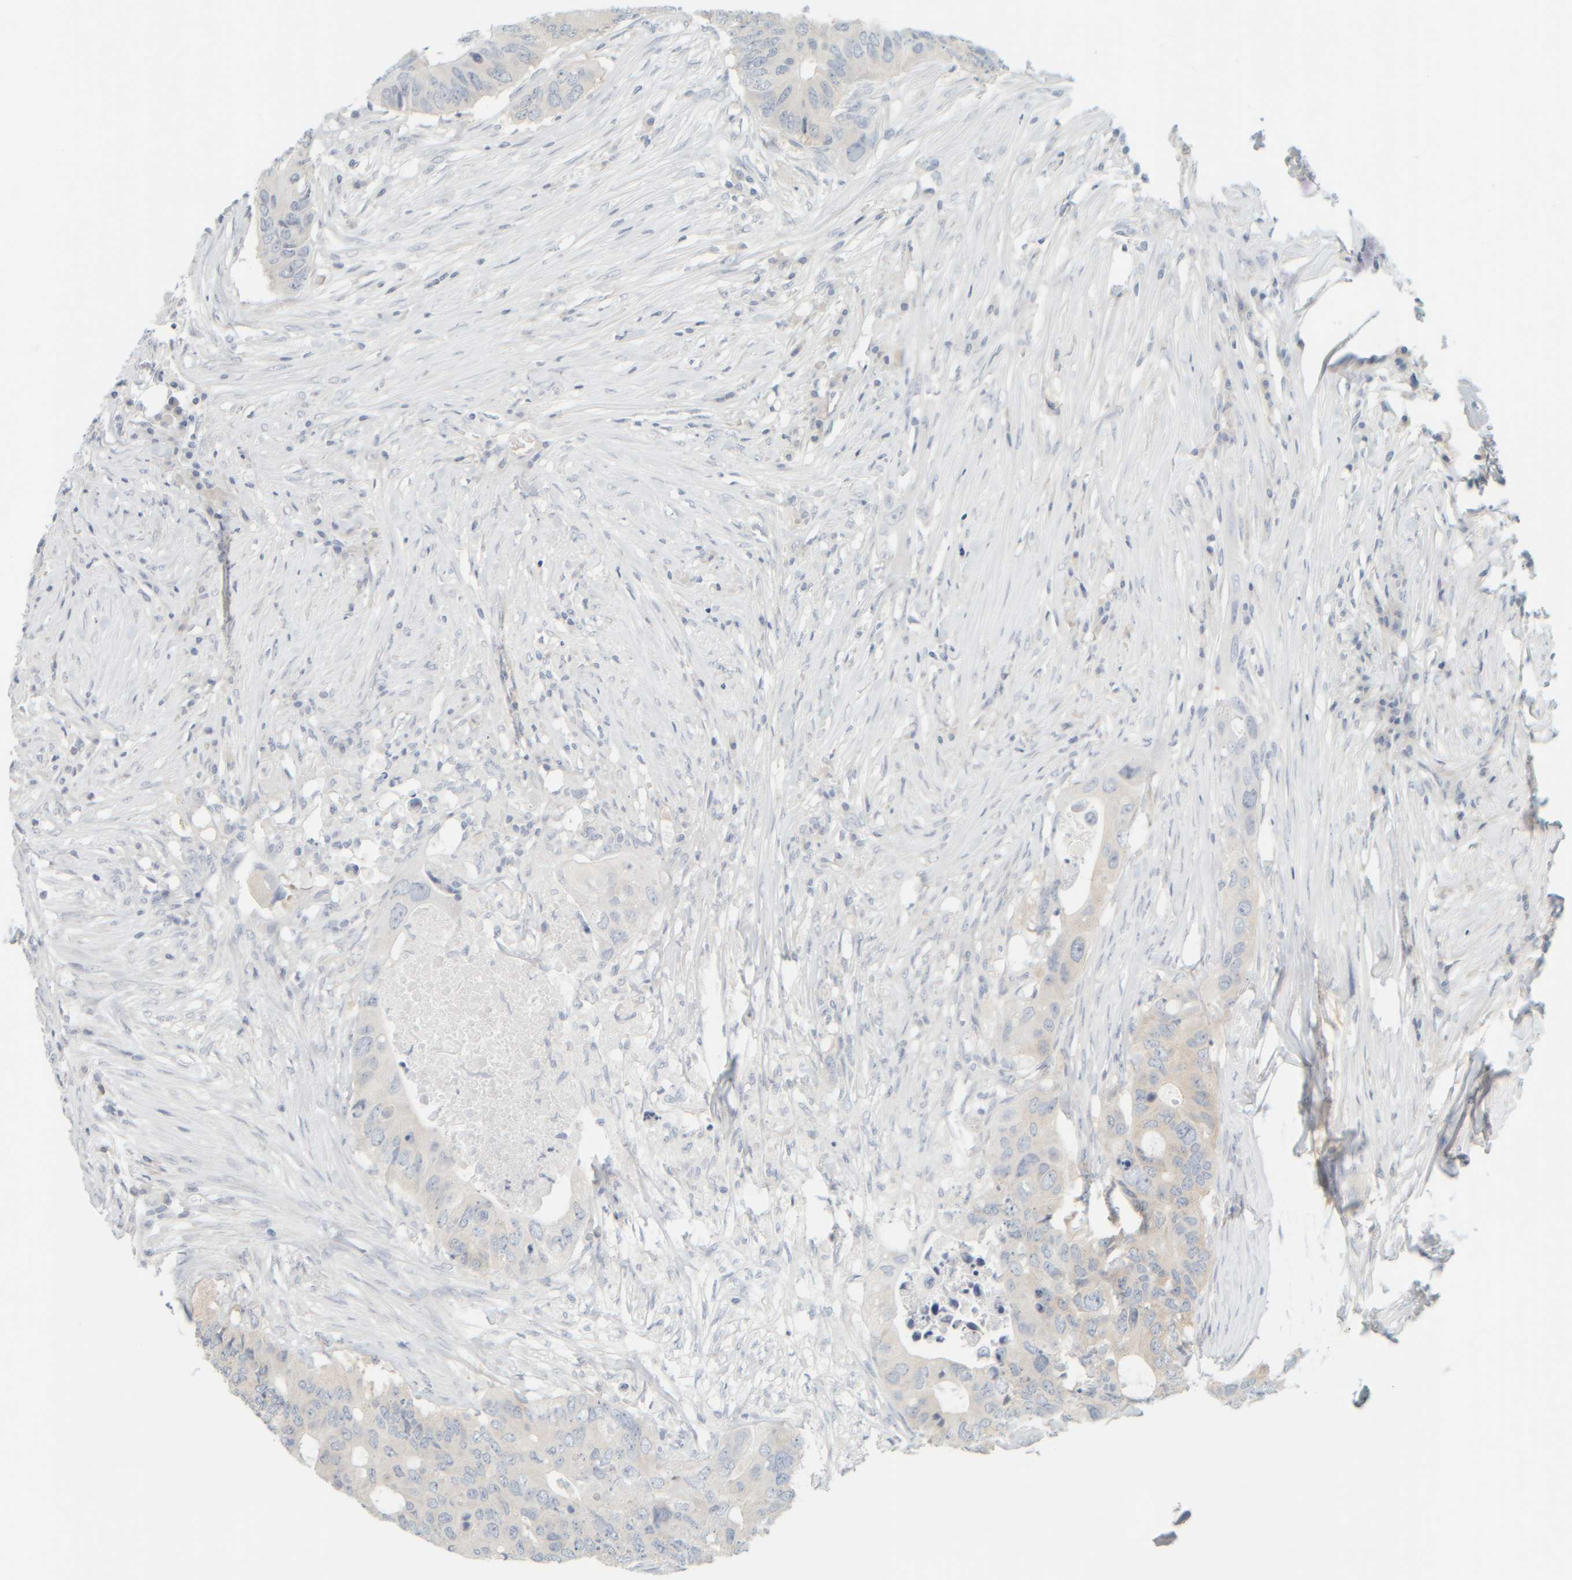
{"staining": {"intensity": "negative", "quantity": "none", "location": "none"}, "tissue": "colorectal cancer", "cell_type": "Tumor cells", "image_type": "cancer", "snomed": [{"axis": "morphology", "description": "Adenocarcinoma, NOS"}, {"axis": "topography", "description": "Colon"}], "caption": "DAB immunohistochemical staining of human adenocarcinoma (colorectal) reveals no significant positivity in tumor cells. (DAB (3,3'-diaminobenzidine) IHC with hematoxylin counter stain).", "gene": "PTGES3L-AARSD1", "patient": {"sex": "male", "age": 71}}